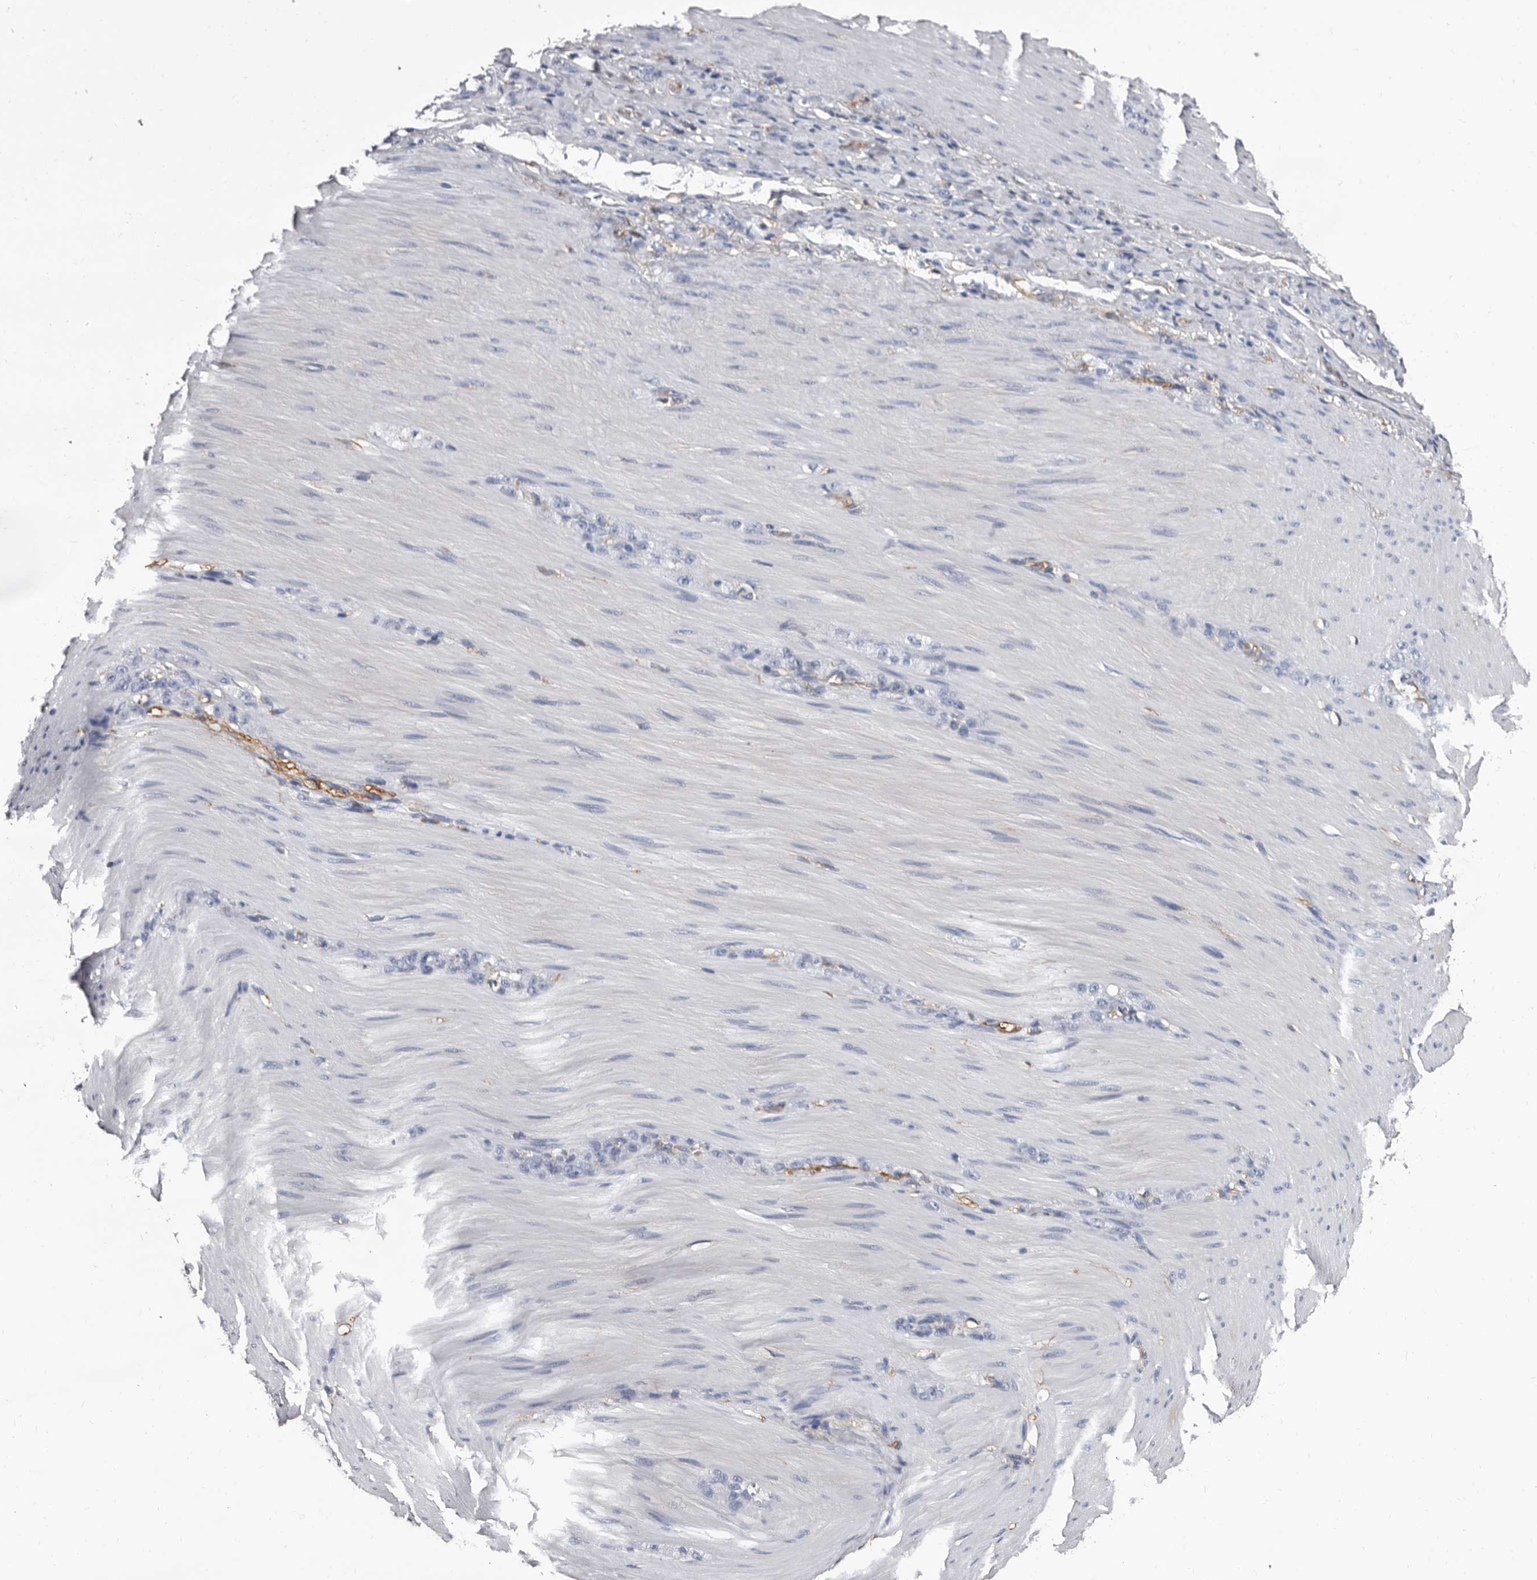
{"staining": {"intensity": "negative", "quantity": "none", "location": "none"}, "tissue": "stomach cancer", "cell_type": "Tumor cells", "image_type": "cancer", "snomed": [{"axis": "morphology", "description": "Normal tissue, NOS"}, {"axis": "morphology", "description": "Adenocarcinoma, NOS"}, {"axis": "topography", "description": "Stomach"}], "caption": "Immunohistochemical staining of human stomach cancer displays no significant expression in tumor cells. Brightfield microscopy of immunohistochemistry stained with DAB (brown) and hematoxylin (blue), captured at high magnification.", "gene": "EPB41L3", "patient": {"sex": "male", "age": 82}}